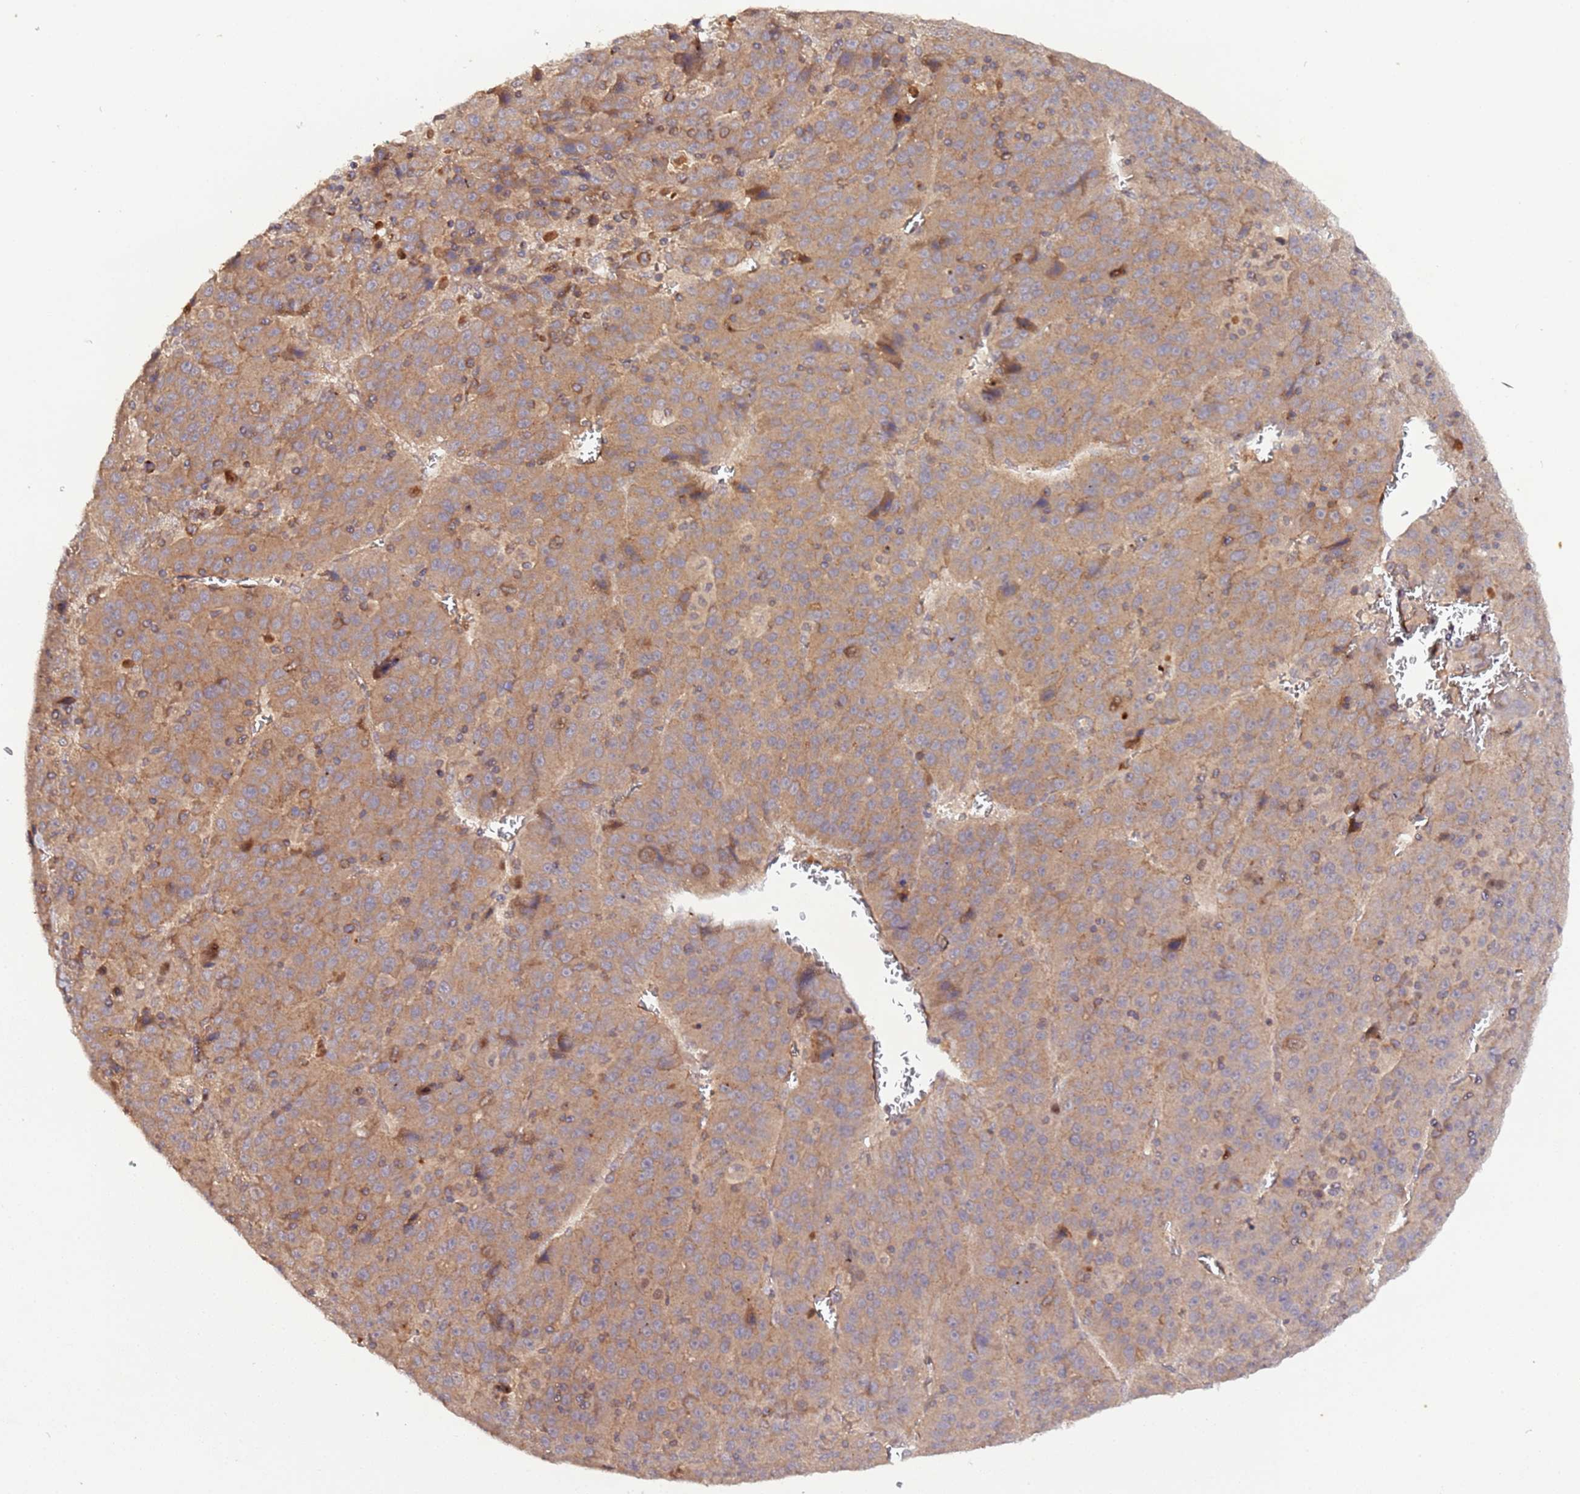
{"staining": {"intensity": "moderate", "quantity": ">75%", "location": "cytoplasmic/membranous"}, "tissue": "liver cancer", "cell_type": "Tumor cells", "image_type": "cancer", "snomed": [{"axis": "morphology", "description": "Carcinoma, Hepatocellular, NOS"}, {"axis": "topography", "description": "Liver"}], "caption": "Moderate cytoplasmic/membranous staining is seen in about >75% of tumor cells in liver cancer. The staining was performed using DAB (3,3'-diaminobenzidine), with brown indicating positive protein expression. Nuclei are stained blue with hematoxylin.", "gene": "TRIM26", "patient": {"sex": "female", "age": 53}}